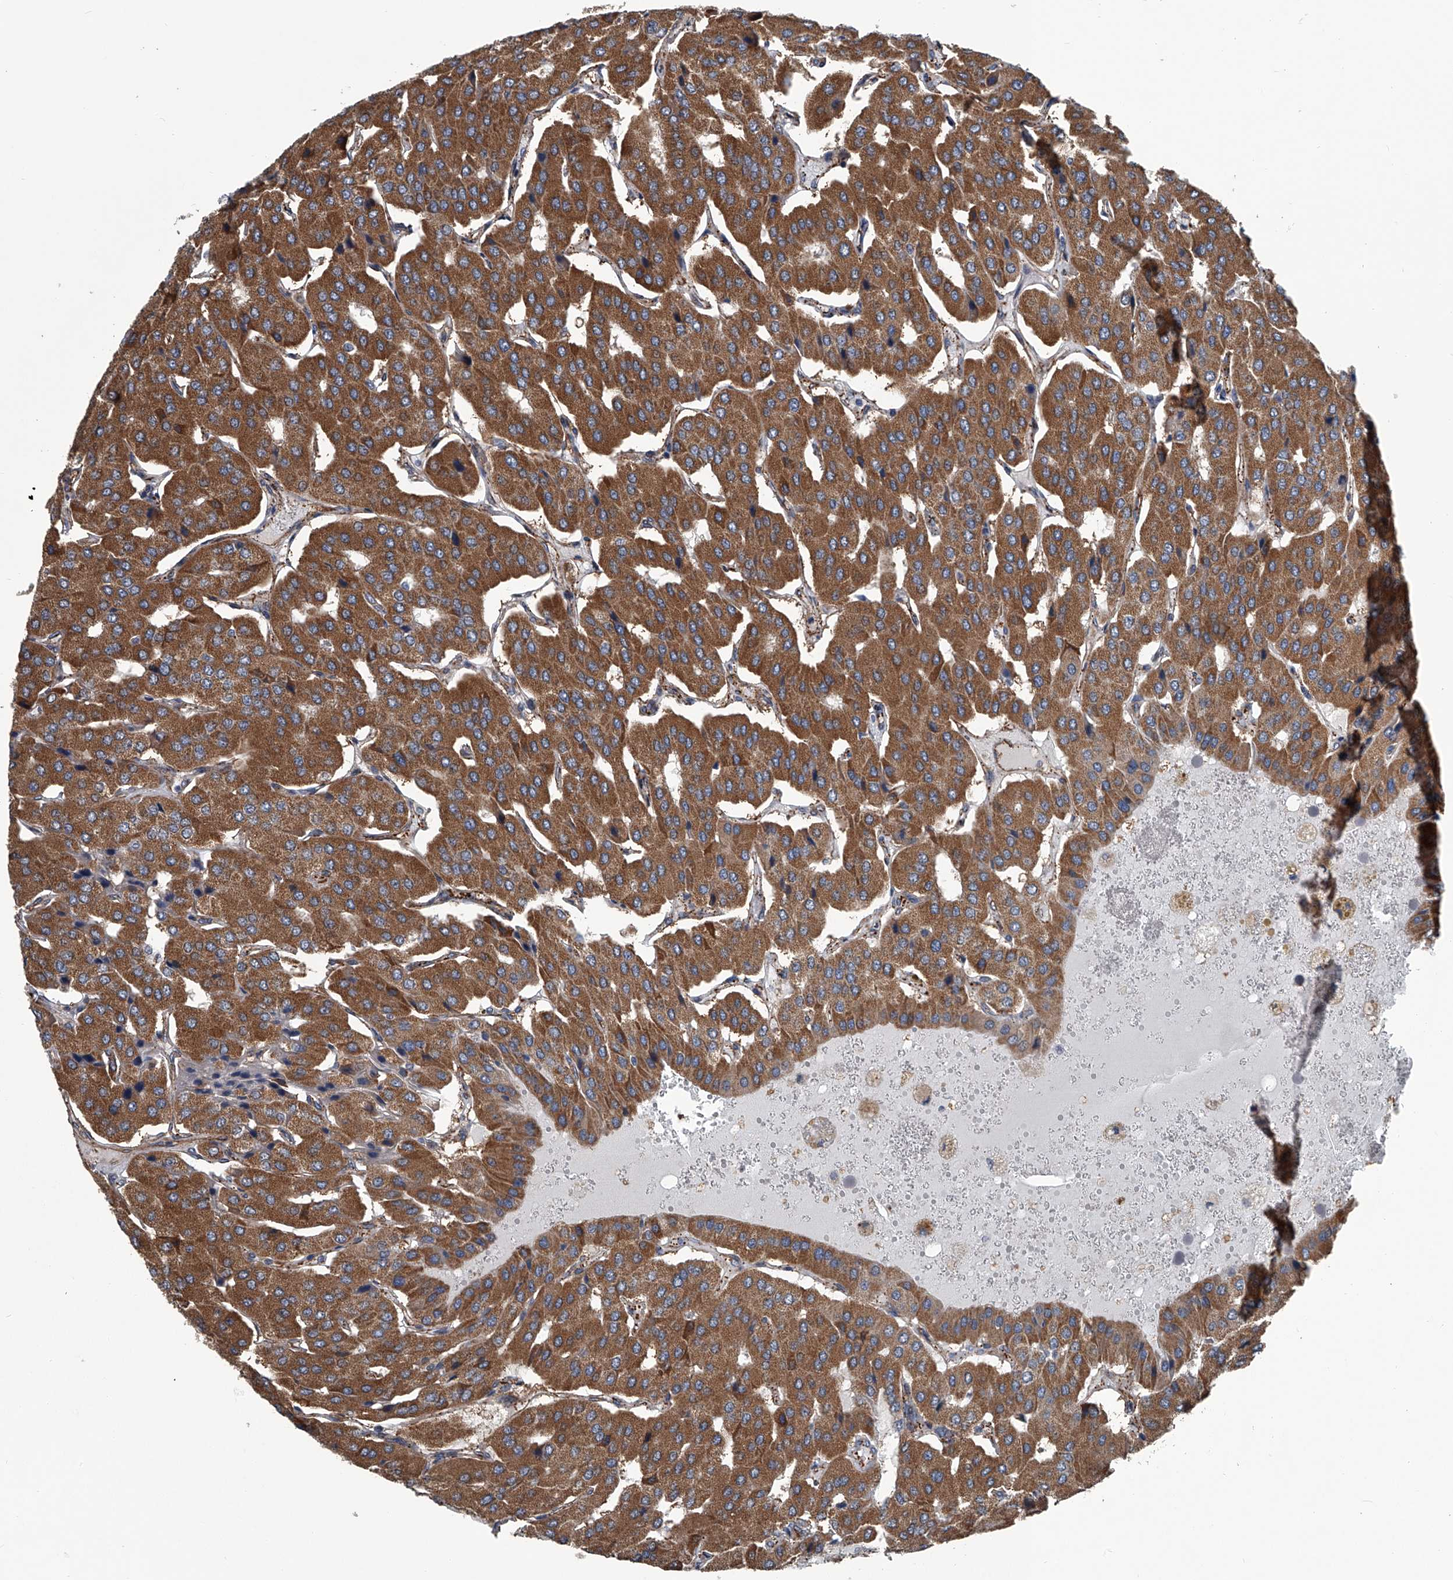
{"staining": {"intensity": "moderate", "quantity": ">75%", "location": "cytoplasmic/membranous"}, "tissue": "parathyroid gland", "cell_type": "Glandular cells", "image_type": "normal", "snomed": [{"axis": "morphology", "description": "Normal tissue, NOS"}, {"axis": "morphology", "description": "Adenoma, NOS"}, {"axis": "topography", "description": "Parathyroid gland"}], "caption": "Immunohistochemical staining of benign human parathyroid gland demonstrates >75% levels of moderate cytoplasmic/membranous protein staining in about >75% of glandular cells.", "gene": "LDLRAD2", "patient": {"sex": "female", "age": 86}}